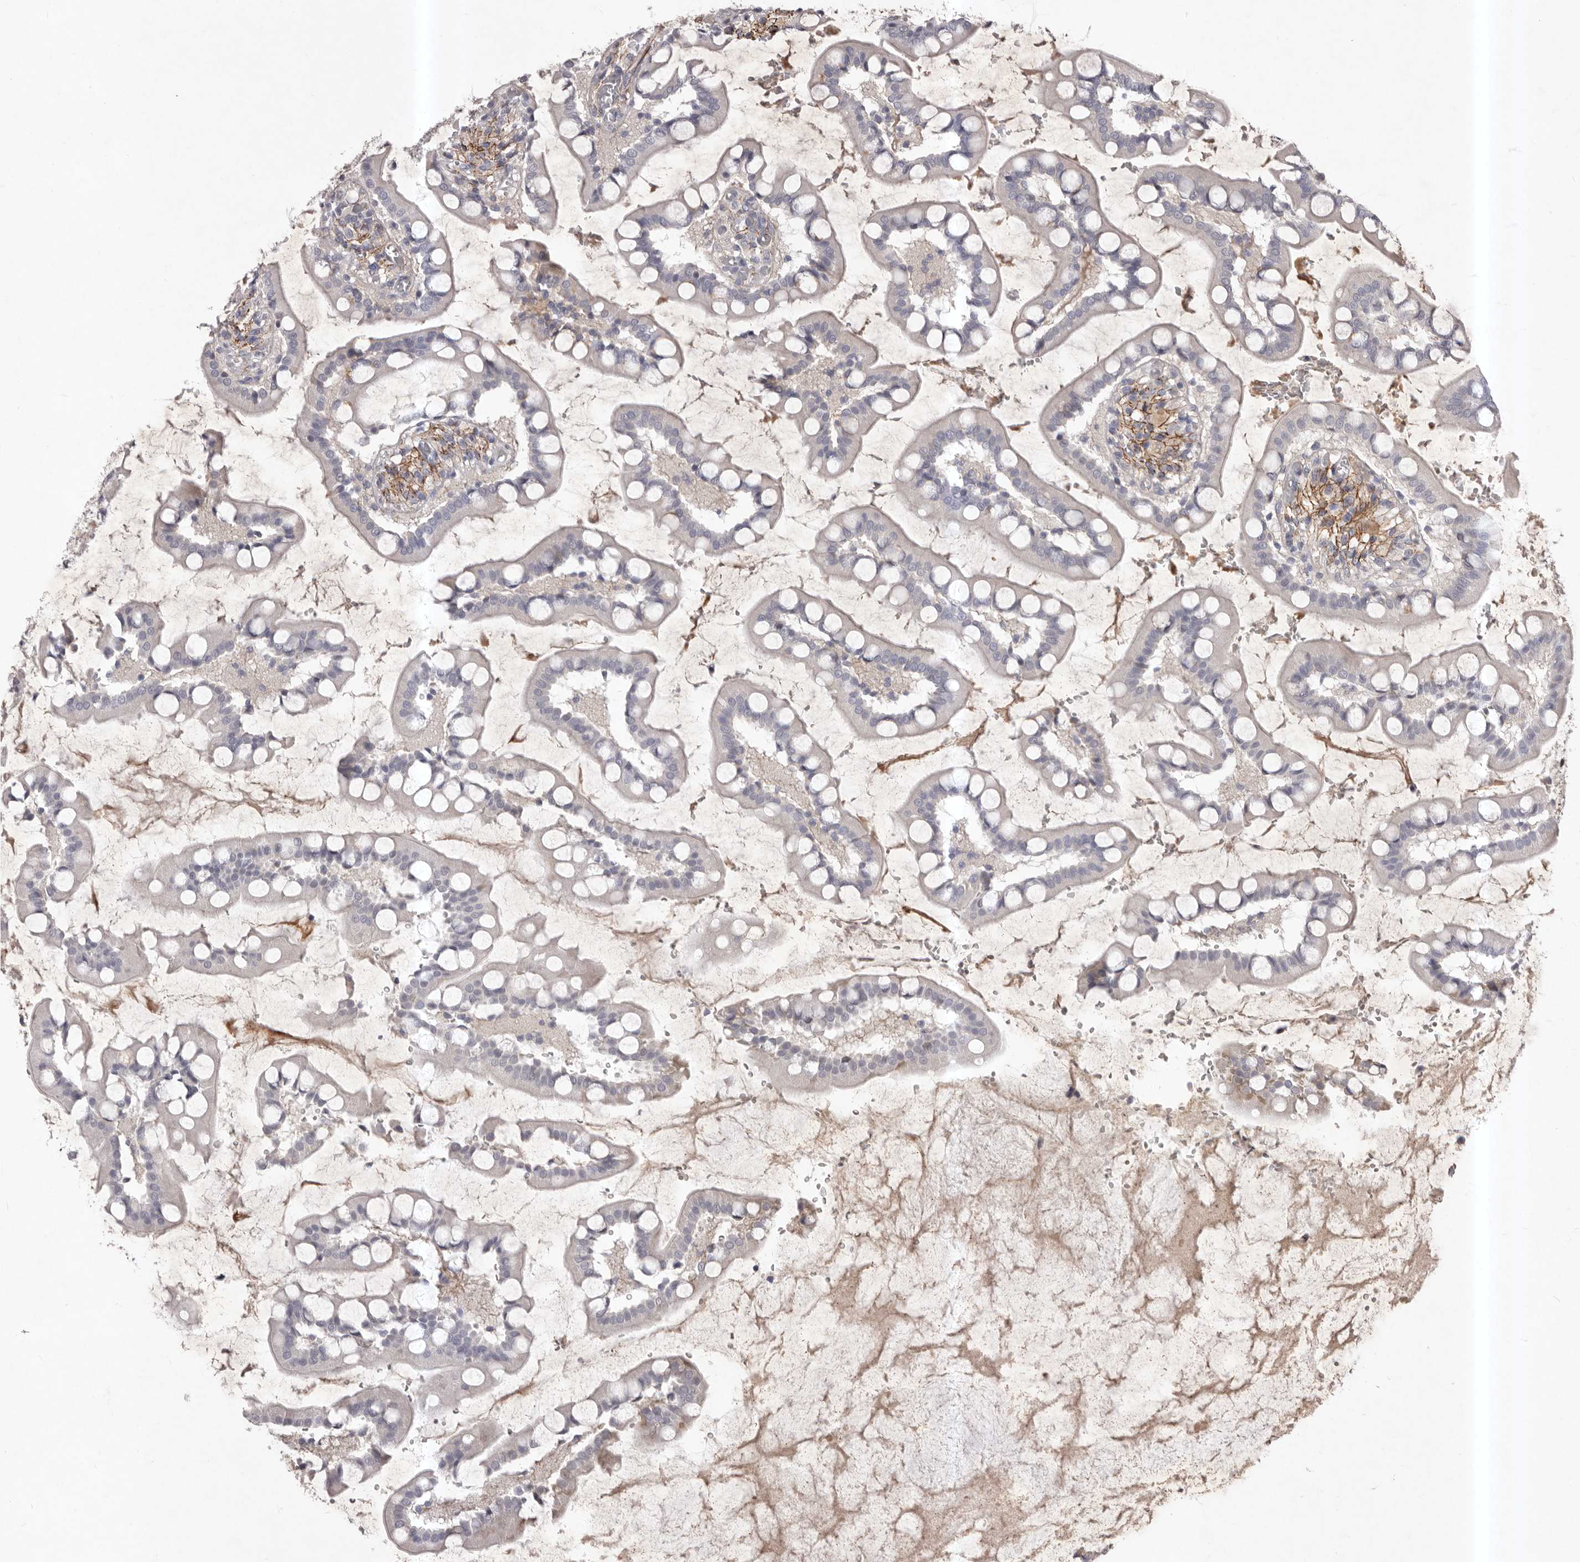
{"staining": {"intensity": "negative", "quantity": "none", "location": "none"}, "tissue": "small intestine", "cell_type": "Glandular cells", "image_type": "normal", "snomed": [{"axis": "morphology", "description": "Normal tissue, NOS"}, {"axis": "topography", "description": "Small intestine"}], "caption": "Human small intestine stained for a protein using IHC shows no positivity in glandular cells.", "gene": "HBS1L", "patient": {"sex": "male", "age": 52}}